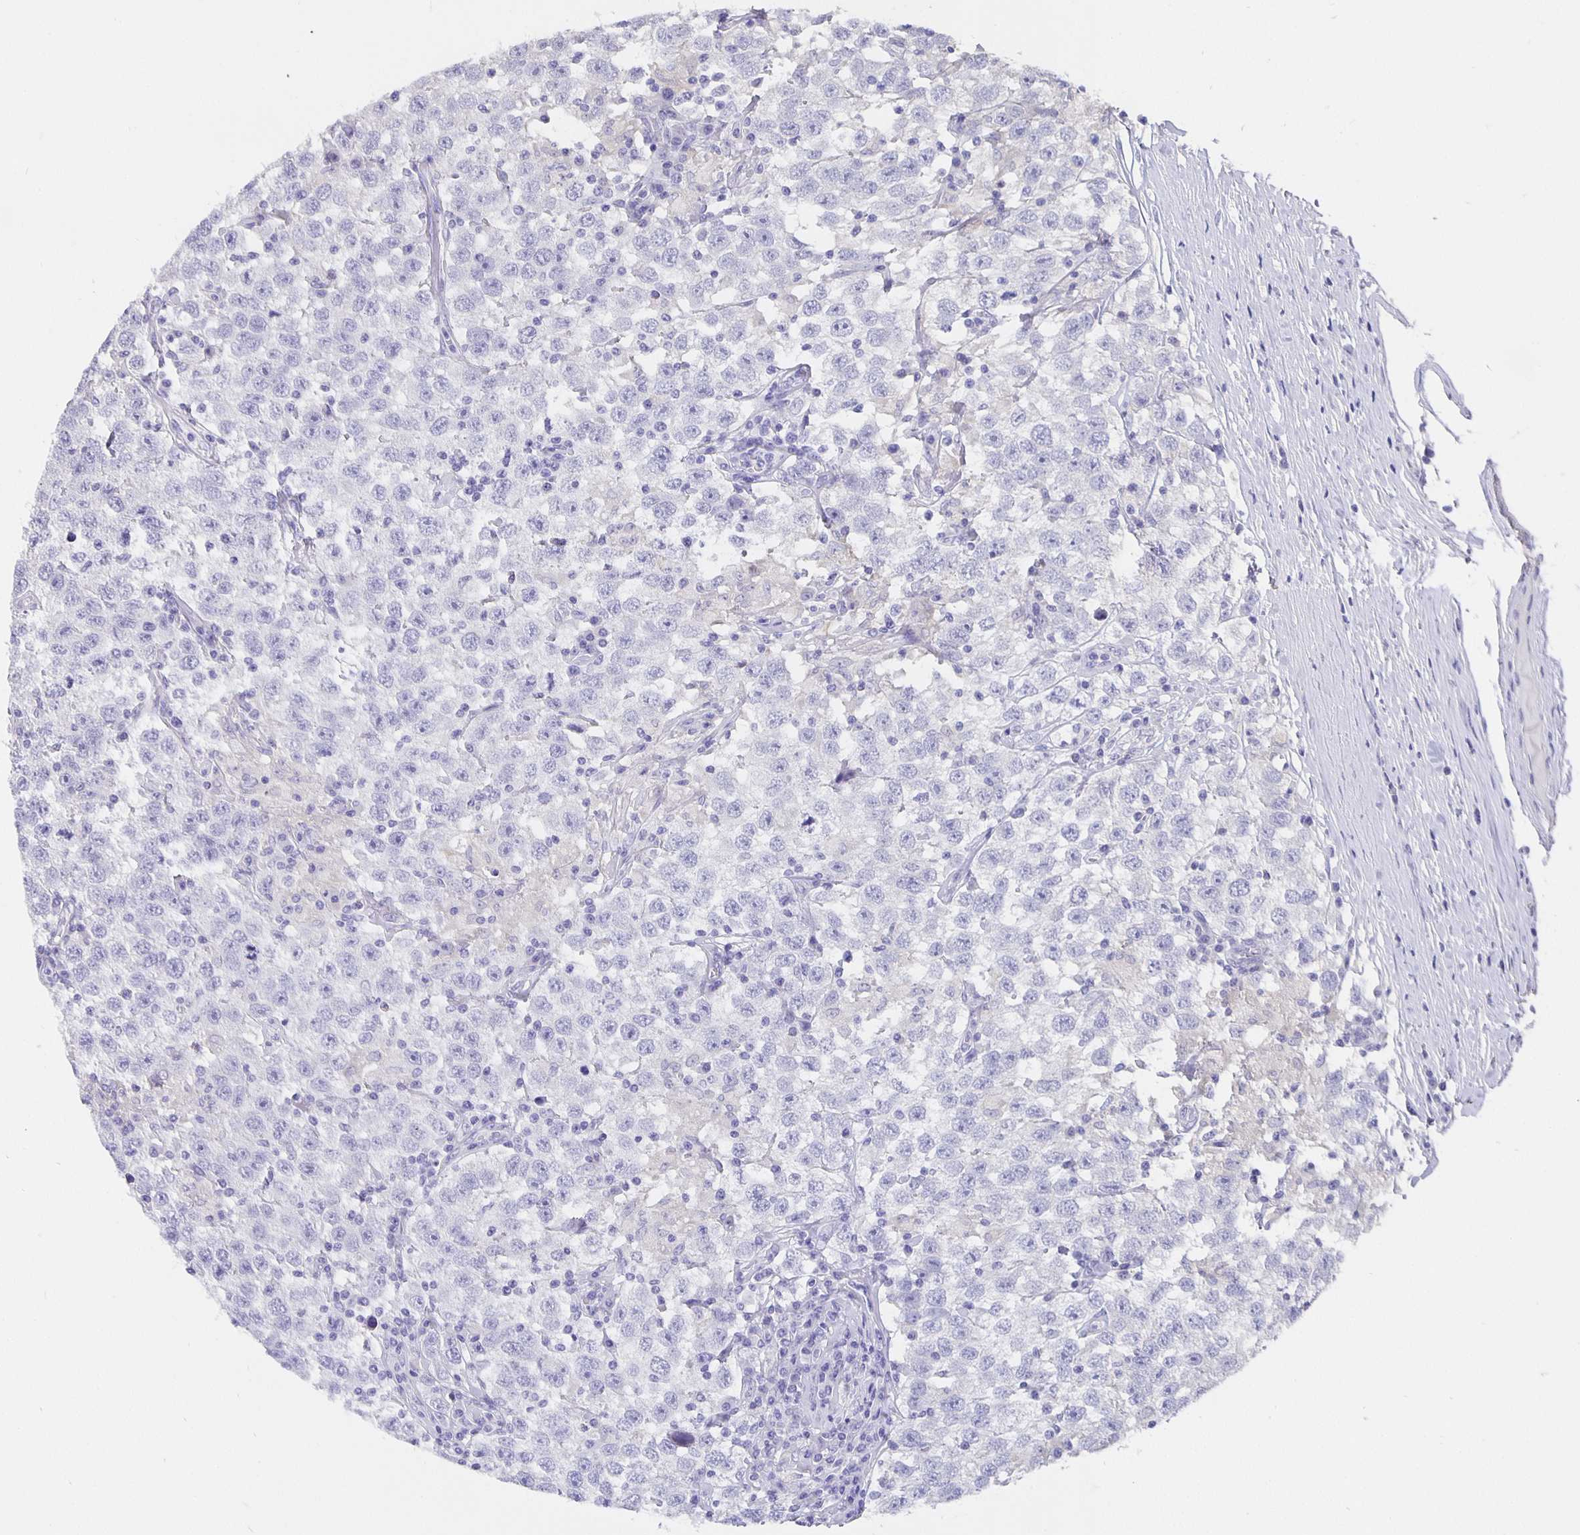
{"staining": {"intensity": "negative", "quantity": "none", "location": "none"}, "tissue": "testis cancer", "cell_type": "Tumor cells", "image_type": "cancer", "snomed": [{"axis": "morphology", "description": "Seminoma, NOS"}, {"axis": "topography", "description": "Testis"}], "caption": "A high-resolution photomicrograph shows immunohistochemistry (IHC) staining of testis cancer, which reveals no significant positivity in tumor cells.", "gene": "CFAP74", "patient": {"sex": "male", "age": 41}}